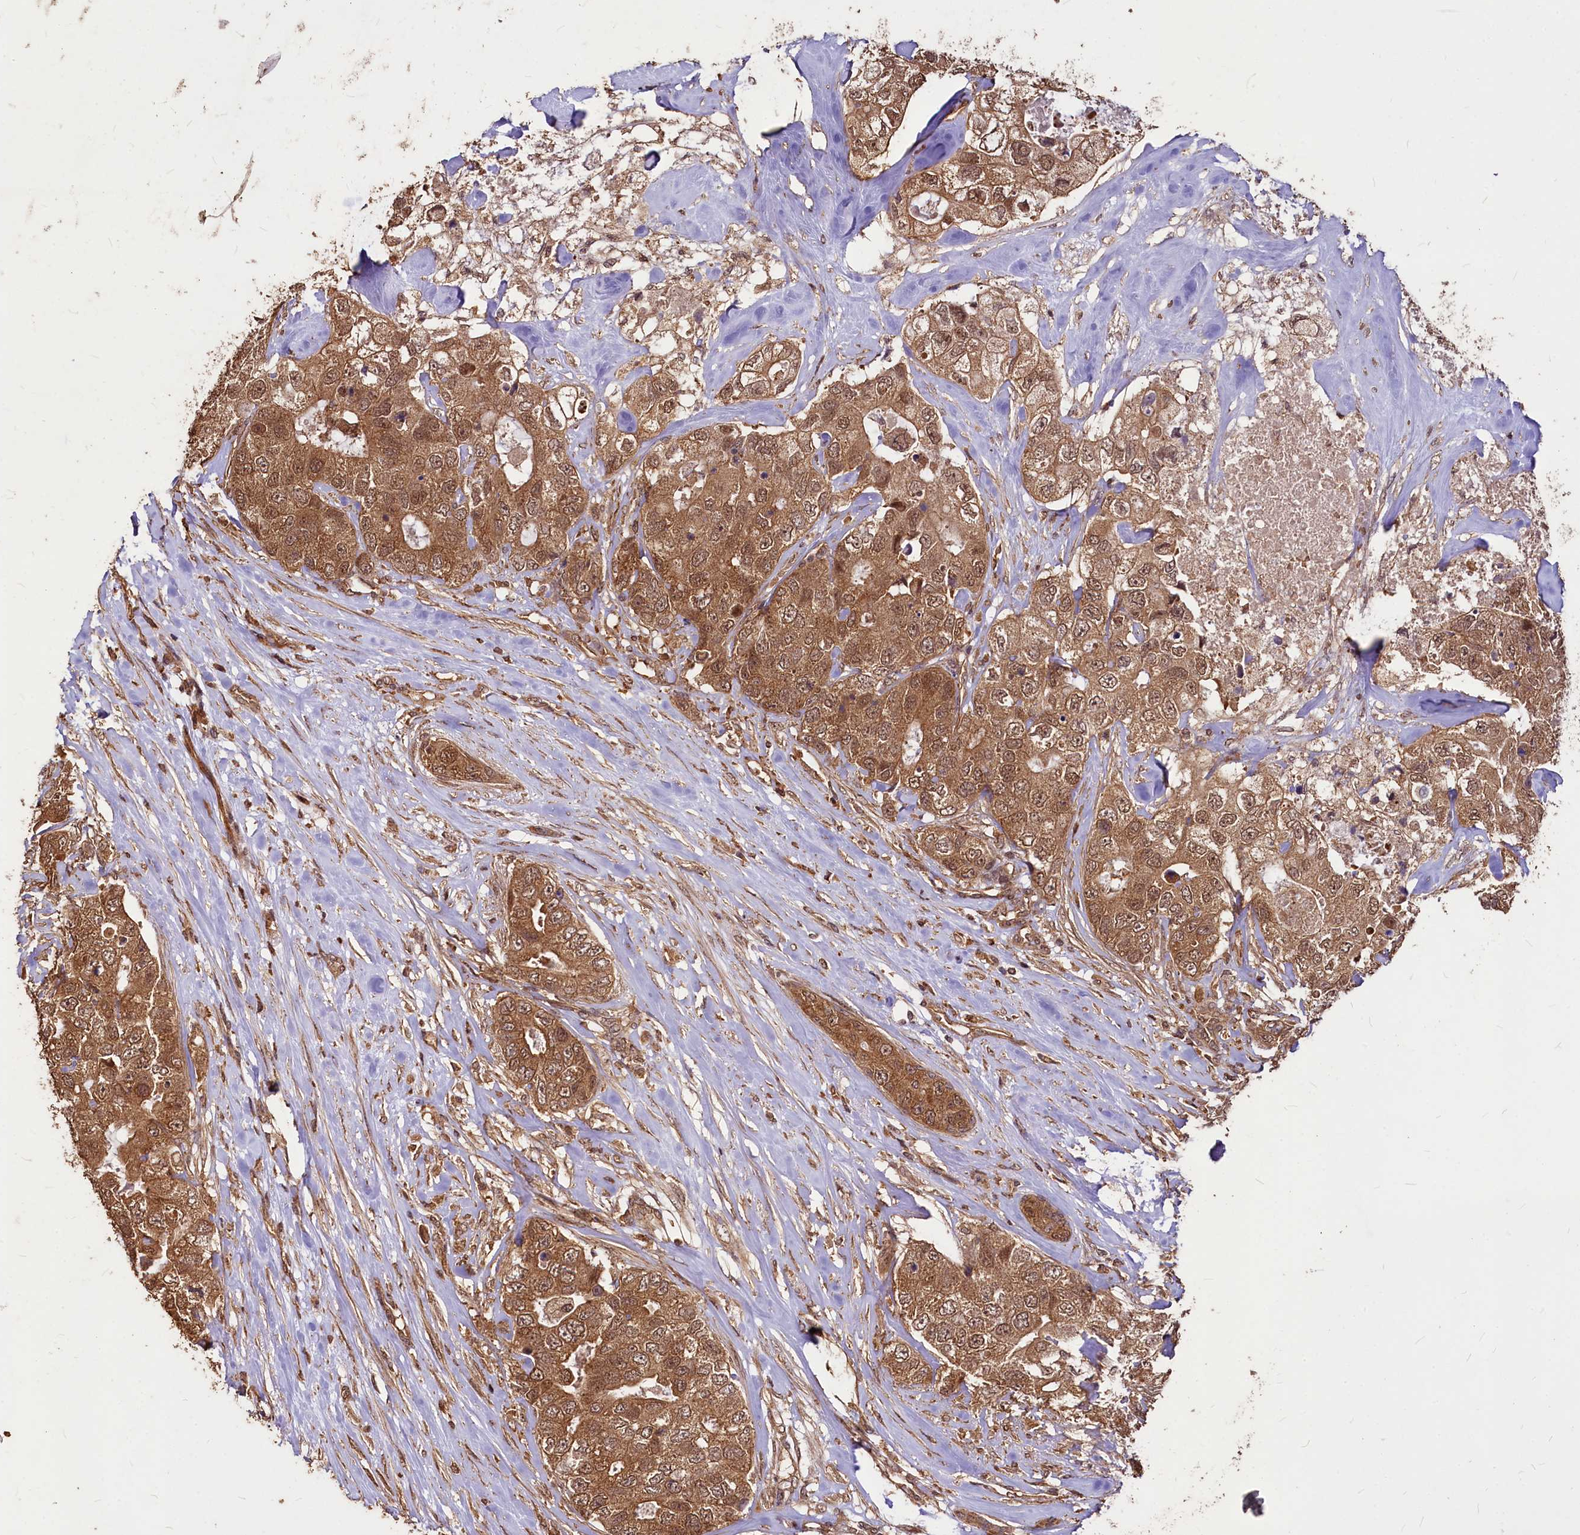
{"staining": {"intensity": "moderate", "quantity": ">75%", "location": "cytoplasmic/membranous,nuclear"}, "tissue": "breast cancer", "cell_type": "Tumor cells", "image_type": "cancer", "snomed": [{"axis": "morphology", "description": "Duct carcinoma"}, {"axis": "topography", "description": "Breast"}], "caption": "A photomicrograph of human intraductal carcinoma (breast) stained for a protein shows moderate cytoplasmic/membranous and nuclear brown staining in tumor cells.", "gene": "VPS51", "patient": {"sex": "female", "age": 62}}